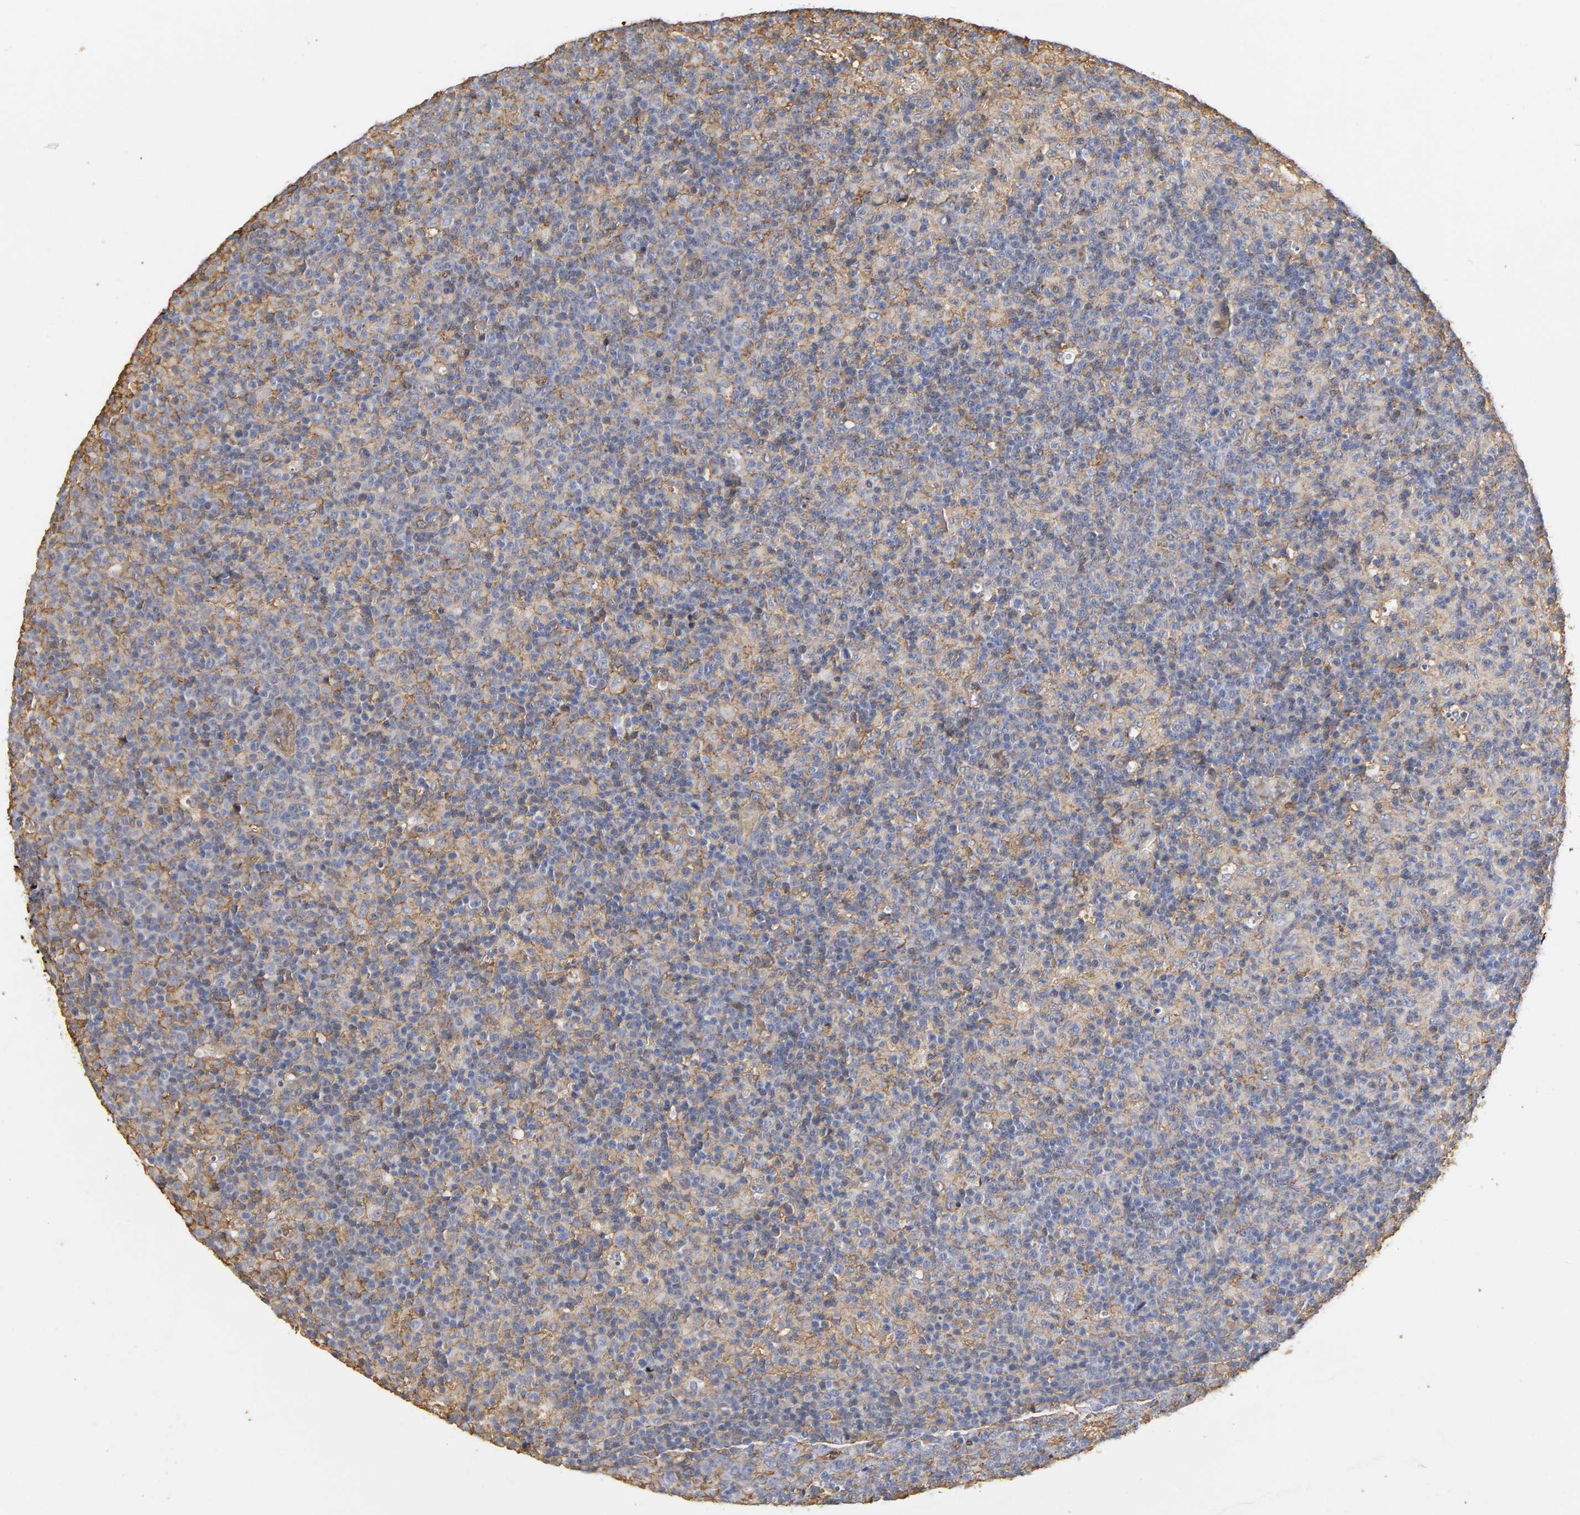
{"staining": {"intensity": "moderate", "quantity": "25%-75%", "location": "cytoplasmic/membranous"}, "tissue": "lymph node", "cell_type": "Germinal center cells", "image_type": "normal", "snomed": [{"axis": "morphology", "description": "Normal tissue, NOS"}, {"axis": "morphology", "description": "Inflammation, NOS"}, {"axis": "topography", "description": "Lymph node"}], "caption": "DAB immunohistochemical staining of normal human lymph node shows moderate cytoplasmic/membranous protein expression in approximately 25%-75% of germinal center cells. Ihc stains the protein in brown and the nuclei are stained blue.", "gene": "ANXA2", "patient": {"sex": "male", "age": 55}}